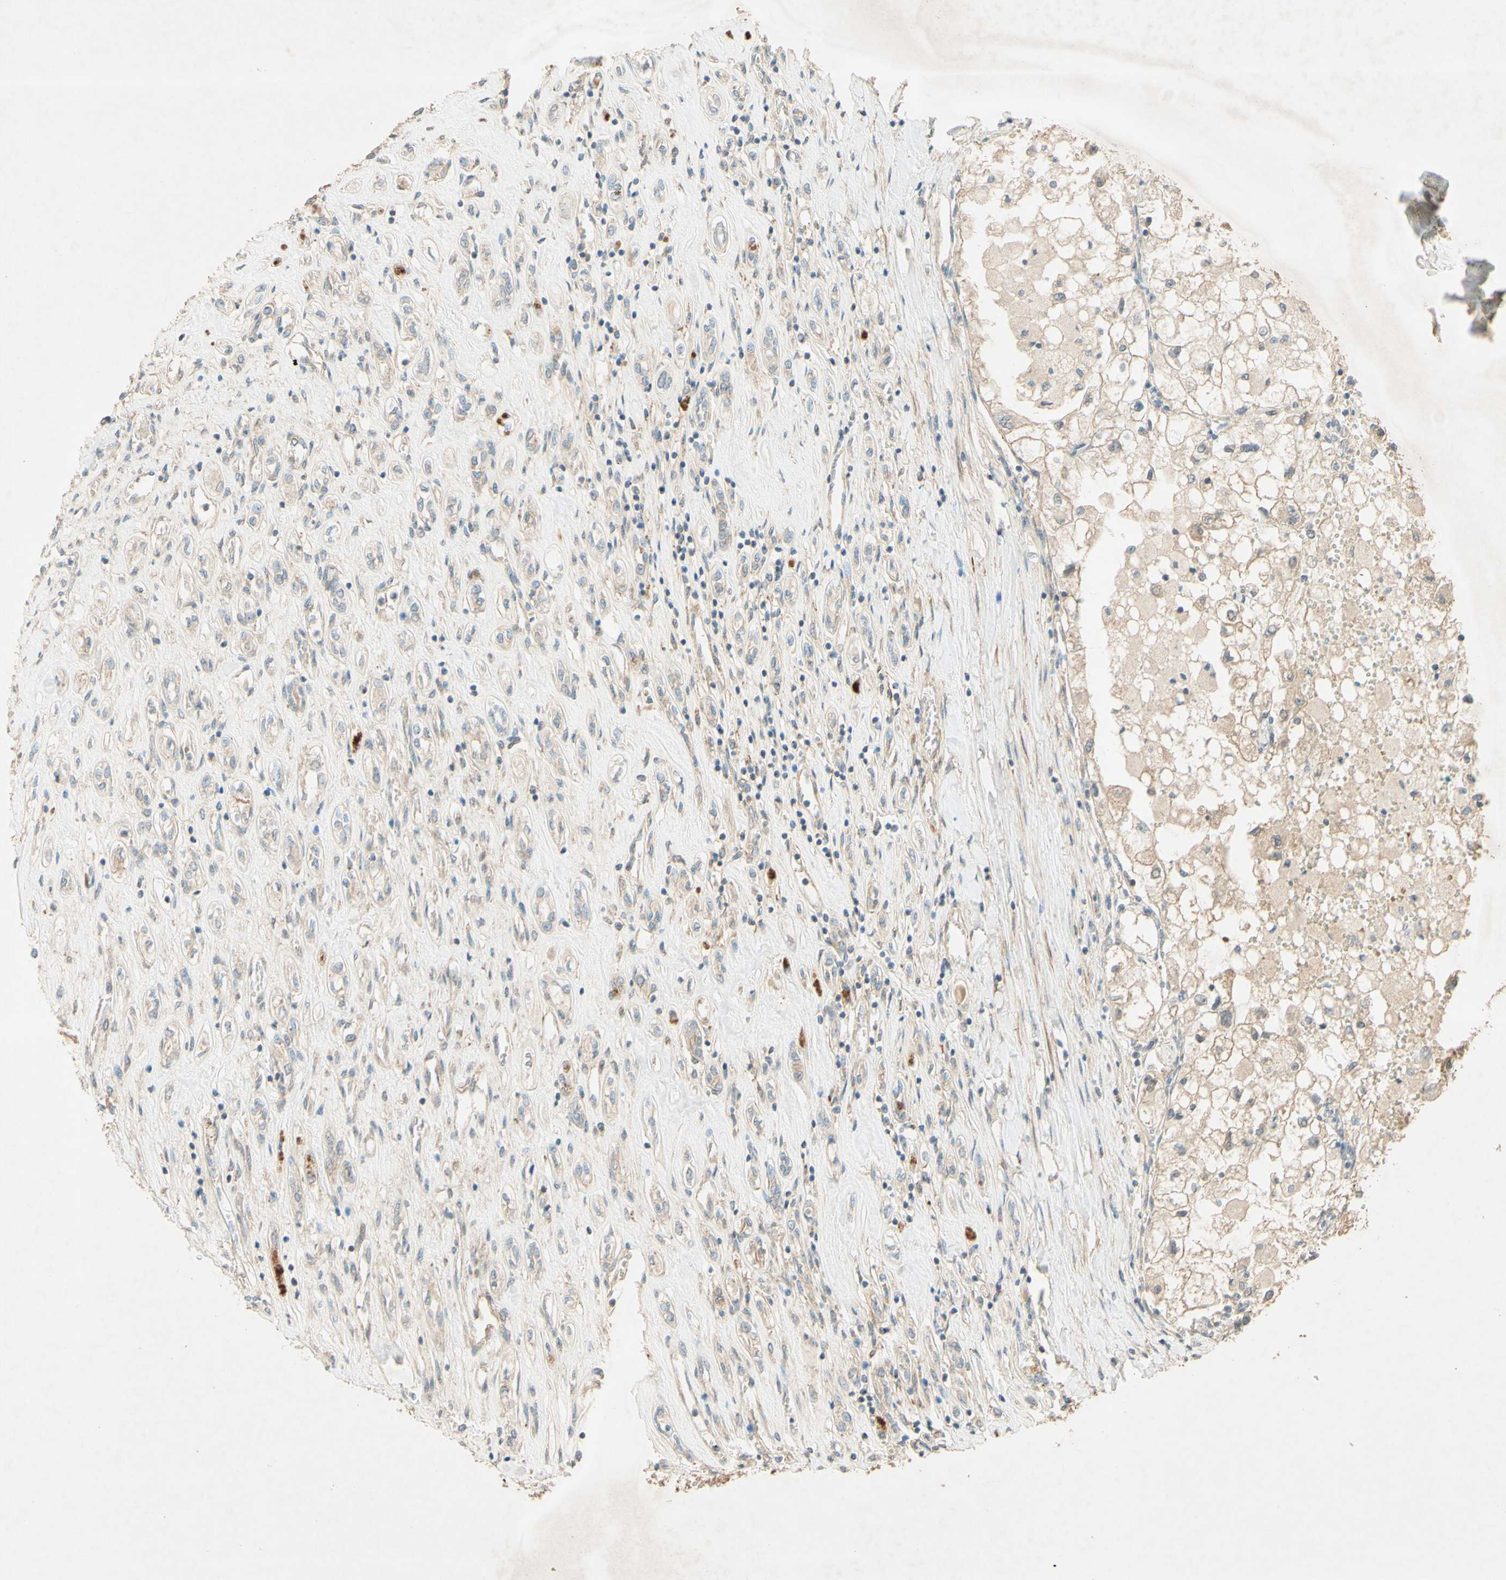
{"staining": {"intensity": "weak", "quantity": ">75%", "location": "cytoplasmic/membranous"}, "tissue": "renal cancer", "cell_type": "Tumor cells", "image_type": "cancer", "snomed": [{"axis": "morphology", "description": "Adenocarcinoma, NOS"}, {"axis": "topography", "description": "Kidney"}], "caption": "Human renal cancer (adenocarcinoma) stained with a protein marker shows weak staining in tumor cells.", "gene": "ADAM17", "patient": {"sex": "female", "age": 70}}